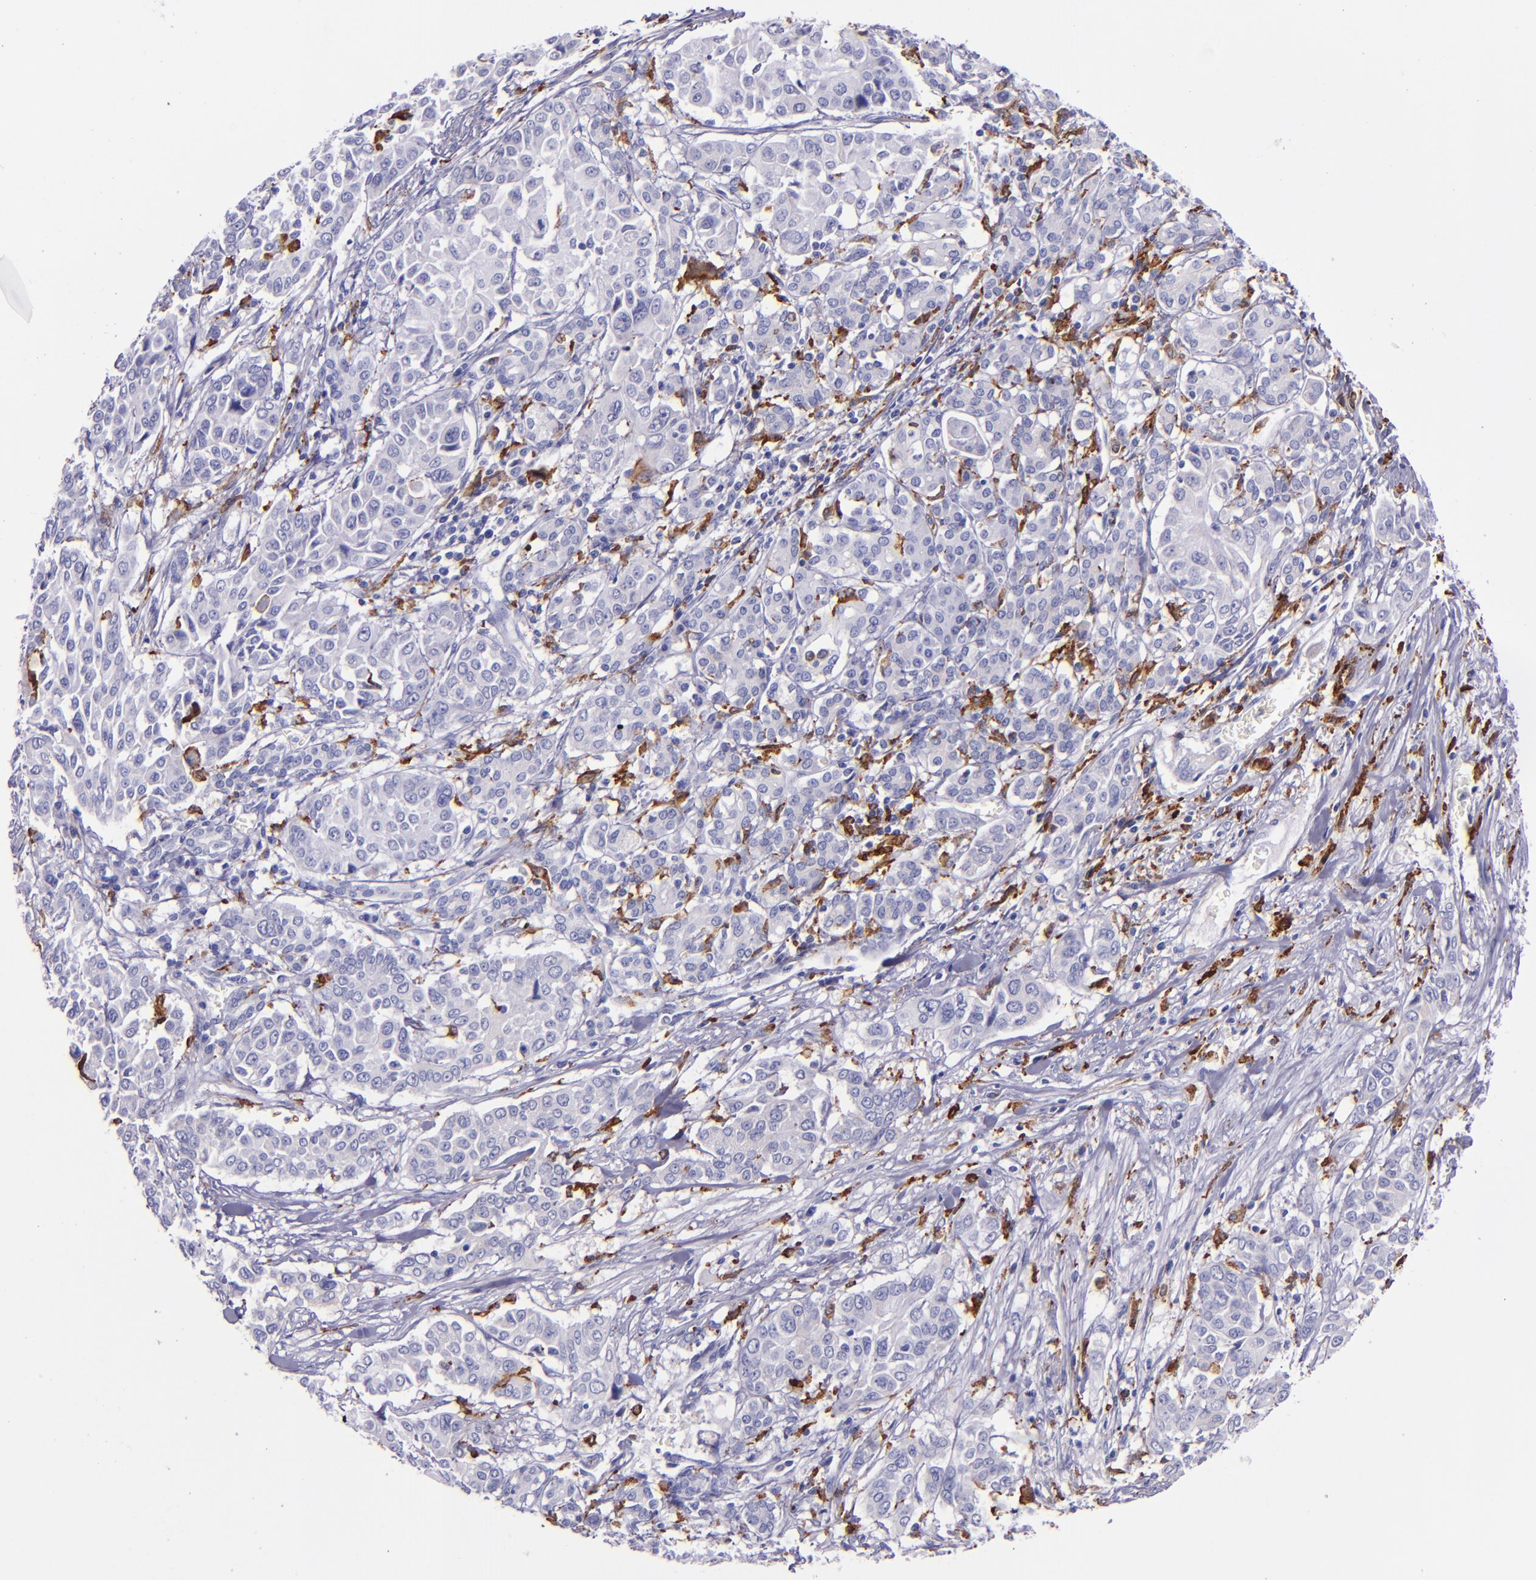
{"staining": {"intensity": "negative", "quantity": "none", "location": "none"}, "tissue": "pancreatic cancer", "cell_type": "Tumor cells", "image_type": "cancer", "snomed": [{"axis": "morphology", "description": "Adenocarcinoma, NOS"}, {"axis": "topography", "description": "Pancreas"}], "caption": "Immunohistochemical staining of pancreatic cancer shows no significant positivity in tumor cells. Nuclei are stained in blue.", "gene": "CD163", "patient": {"sex": "female", "age": 52}}